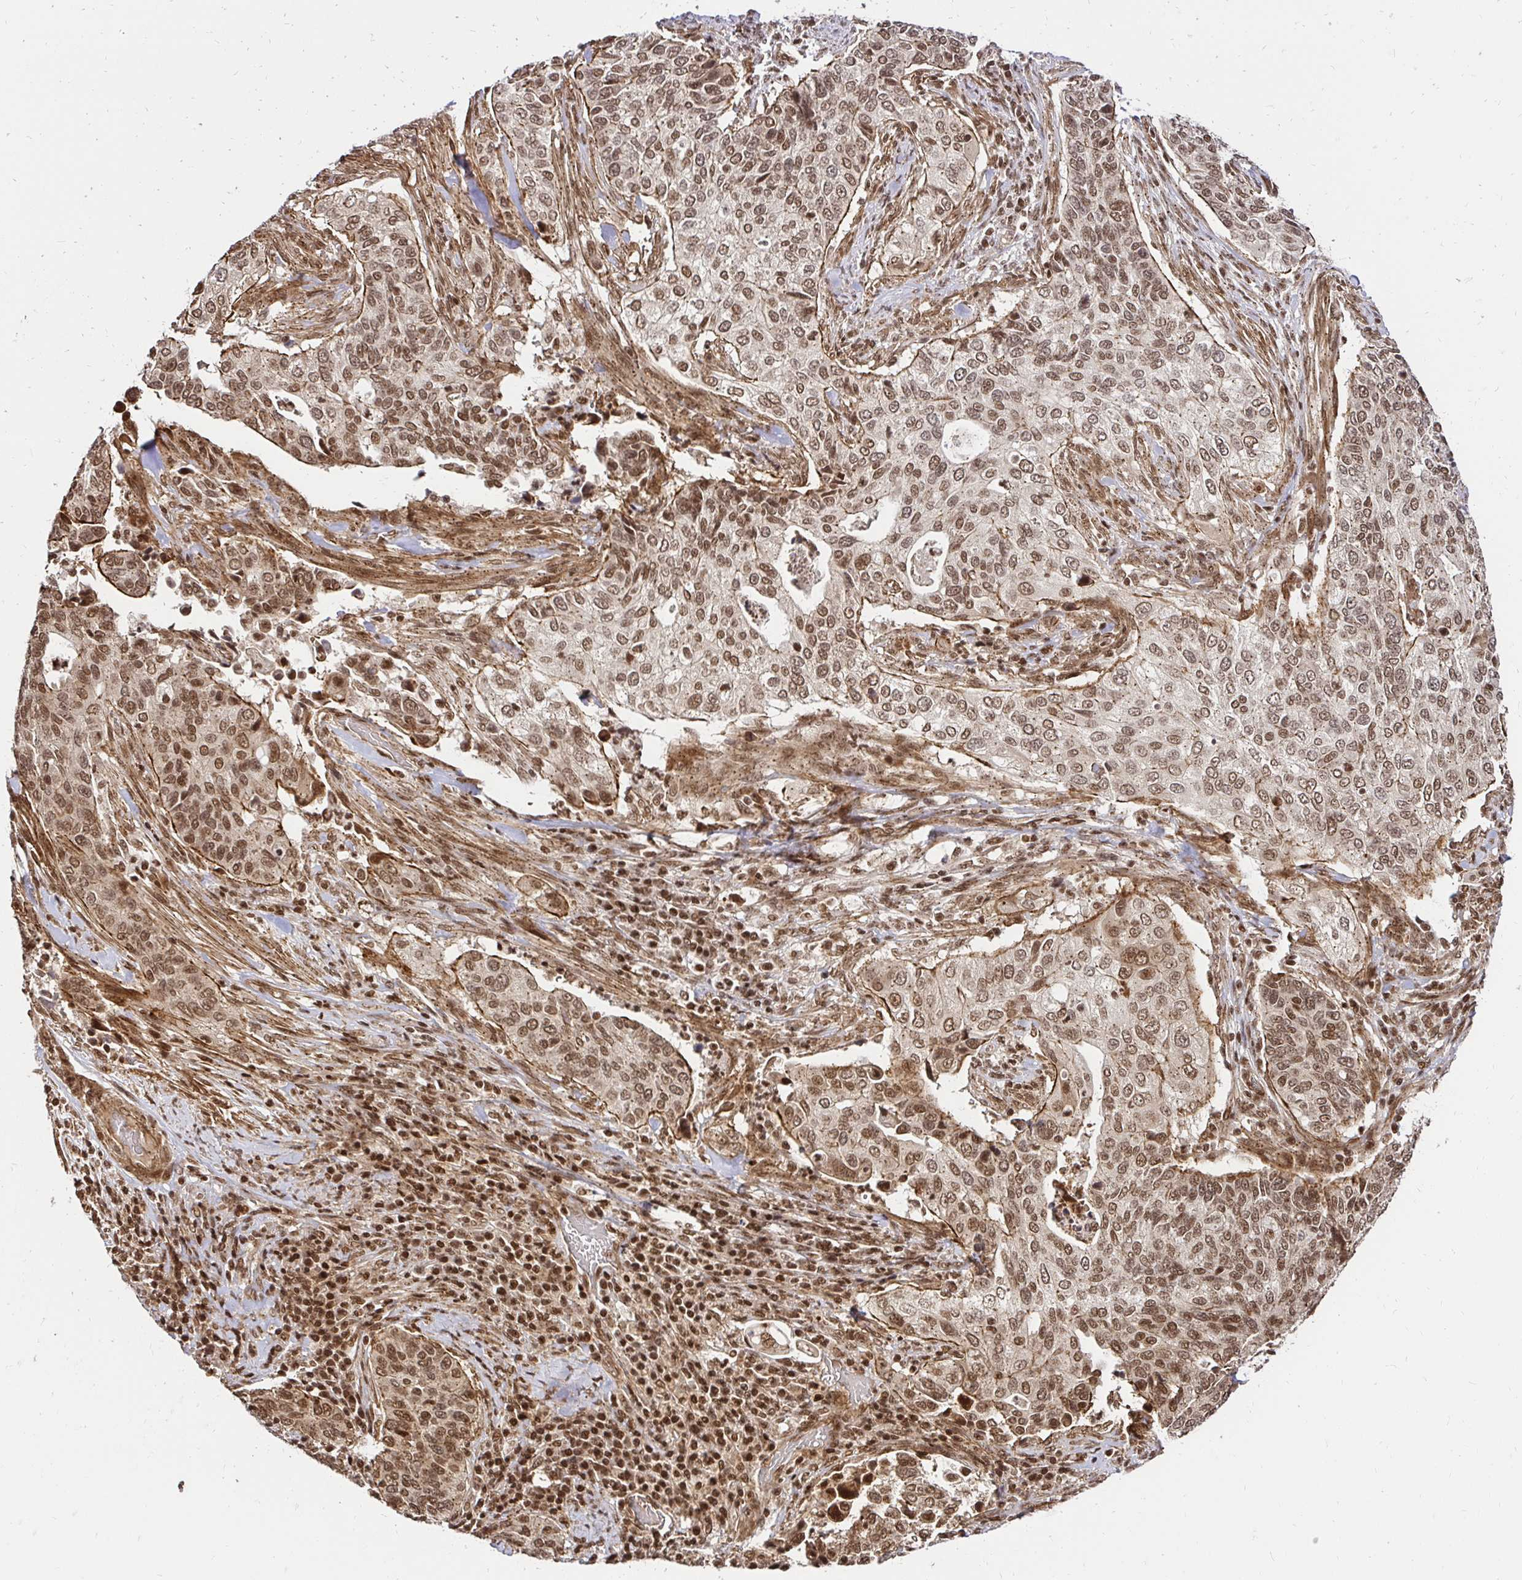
{"staining": {"intensity": "moderate", "quantity": ">75%", "location": "cytoplasmic/membranous,nuclear"}, "tissue": "cervical cancer", "cell_type": "Tumor cells", "image_type": "cancer", "snomed": [{"axis": "morphology", "description": "Squamous cell carcinoma, NOS"}, {"axis": "topography", "description": "Cervix"}], "caption": "IHC of human cervical cancer shows medium levels of moderate cytoplasmic/membranous and nuclear staining in about >75% of tumor cells.", "gene": "GLYR1", "patient": {"sex": "female", "age": 38}}